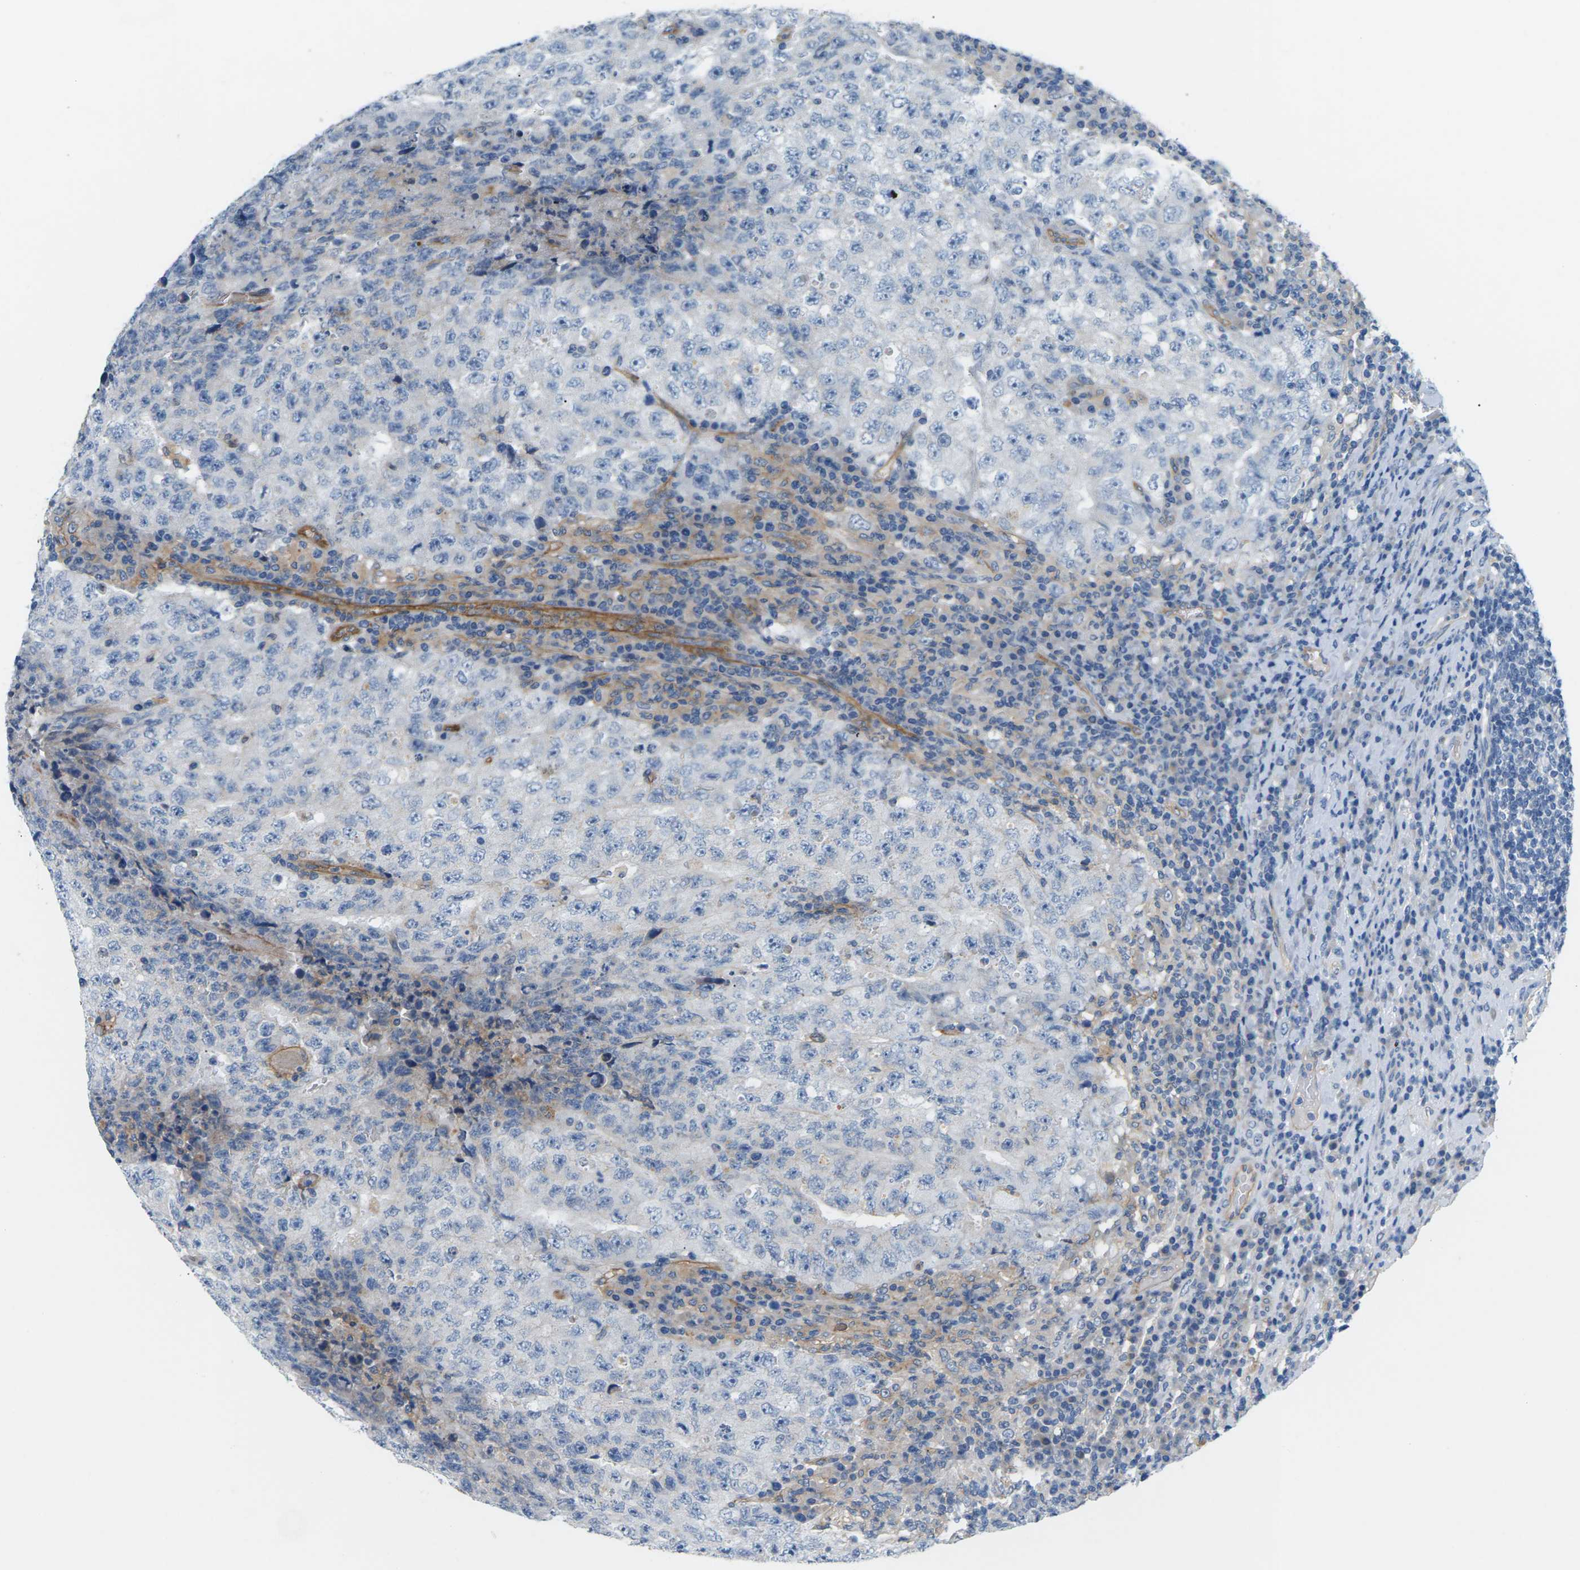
{"staining": {"intensity": "negative", "quantity": "none", "location": "none"}, "tissue": "testis cancer", "cell_type": "Tumor cells", "image_type": "cancer", "snomed": [{"axis": "morphology", "description": "Necrosis, NOS"}, {"axis": "morphology", "description": "Carcinoma, Embryonal, NOS"}, {"axis": "topography", "description": "Testis"}], "caption": "Immunohistochemistry of human testis cancer (embryonal carcinoma) displays no positivity in tumor cells.", "gene": "ITGA5", "patient": {"sex": "male", "age": 19}}